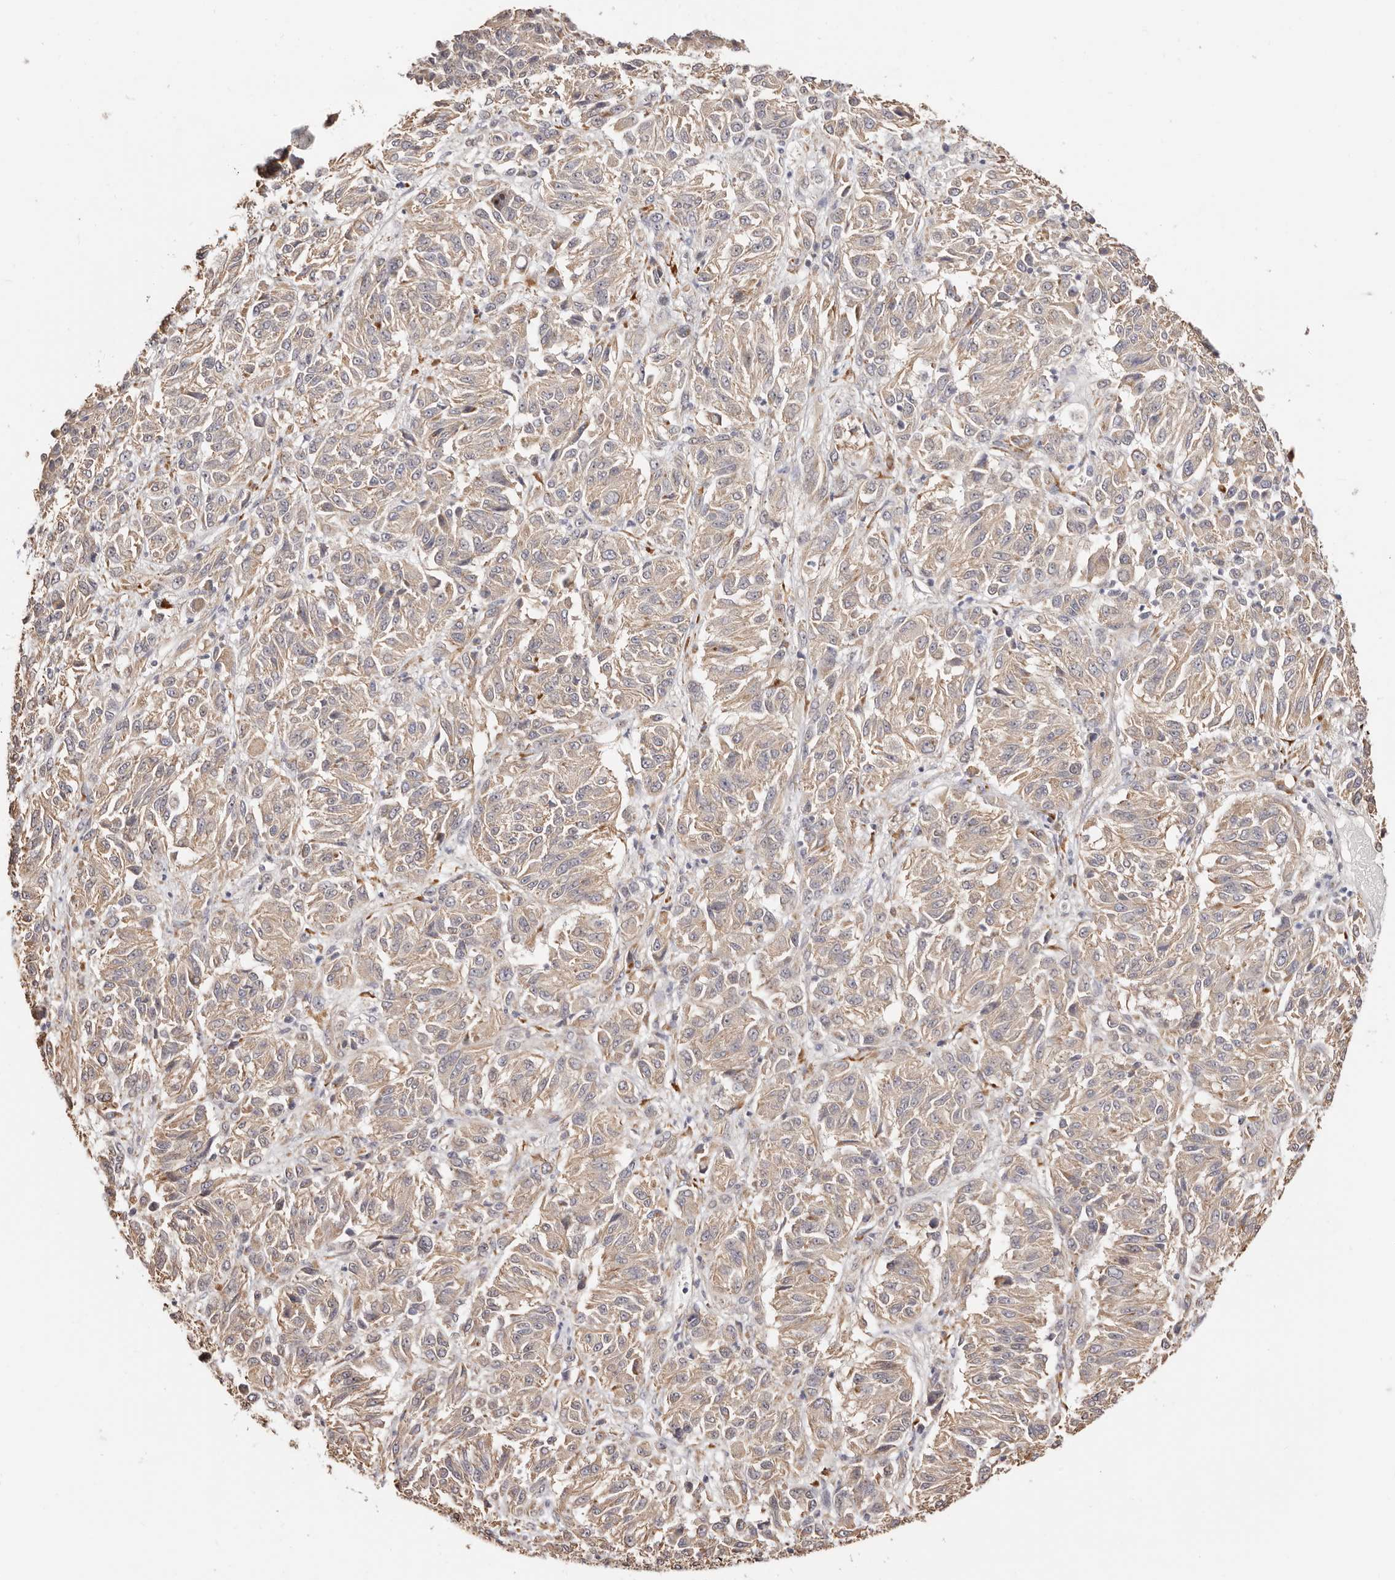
{"staining": {"intensity": "weak", "quantity": ">75%", "location": "cytoplasmic/membranous"}, "tissue": "melanoma", "cell_type": "Tumor cells", "image_type": "cancer", "snomed": [{"axis": "morphology", "description": "Malignant melanoma, Metastatic site"}, {"axis": "topography", "description": "Lung"}], "caption": "DAB immunohistochemical staining of melanoma demonstrates weak cytoplasmic/membranous protein staining in approximately >75% of tumor cells.", "gene": "BCL2L15", "patient": {"sex": "male", "age": 64}}